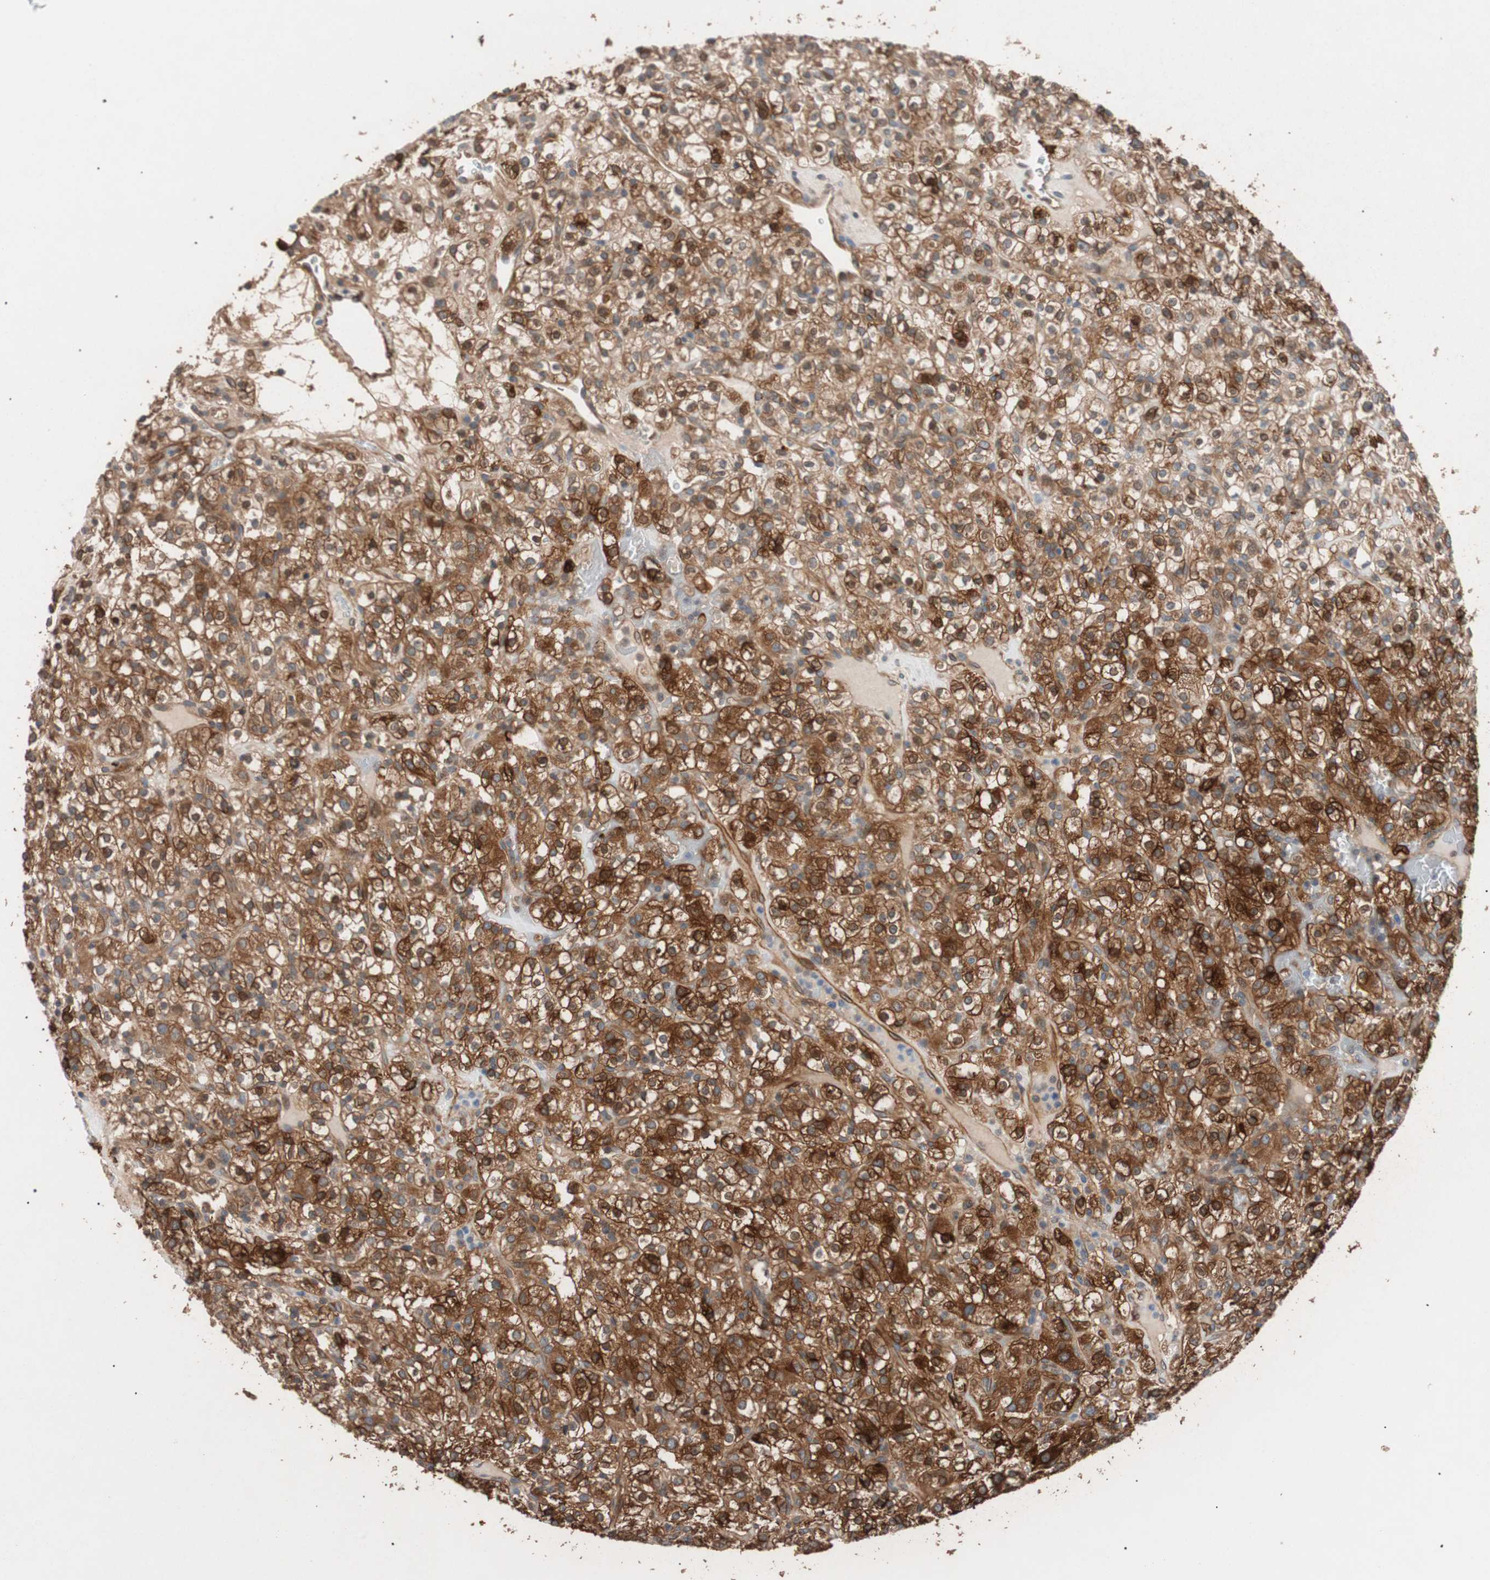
{"staining": {"intensity": "moderate", "quantity": ">75%", "location": "cytoplasmic/membranous"}, "tissue": "renal cancer", "cell_type": "Tumor cells", "image_type": "cancer", "snomed": [{"axis": "morphology", "description": "Normal tissue, NOS"}, {"axis": "morphology", "description": "Adenocarcinoma, NOS"}, {"axis": "topography", "description": "Kidney"}], "caption": "Approximately >75% of tumor cells in renal cancer show moderate cytoplasmic/membranous protein staining as visualized by brown immunohistochemical staining.", "gene": "SMG1", "patient": {"sex": "female", "age": 72}}